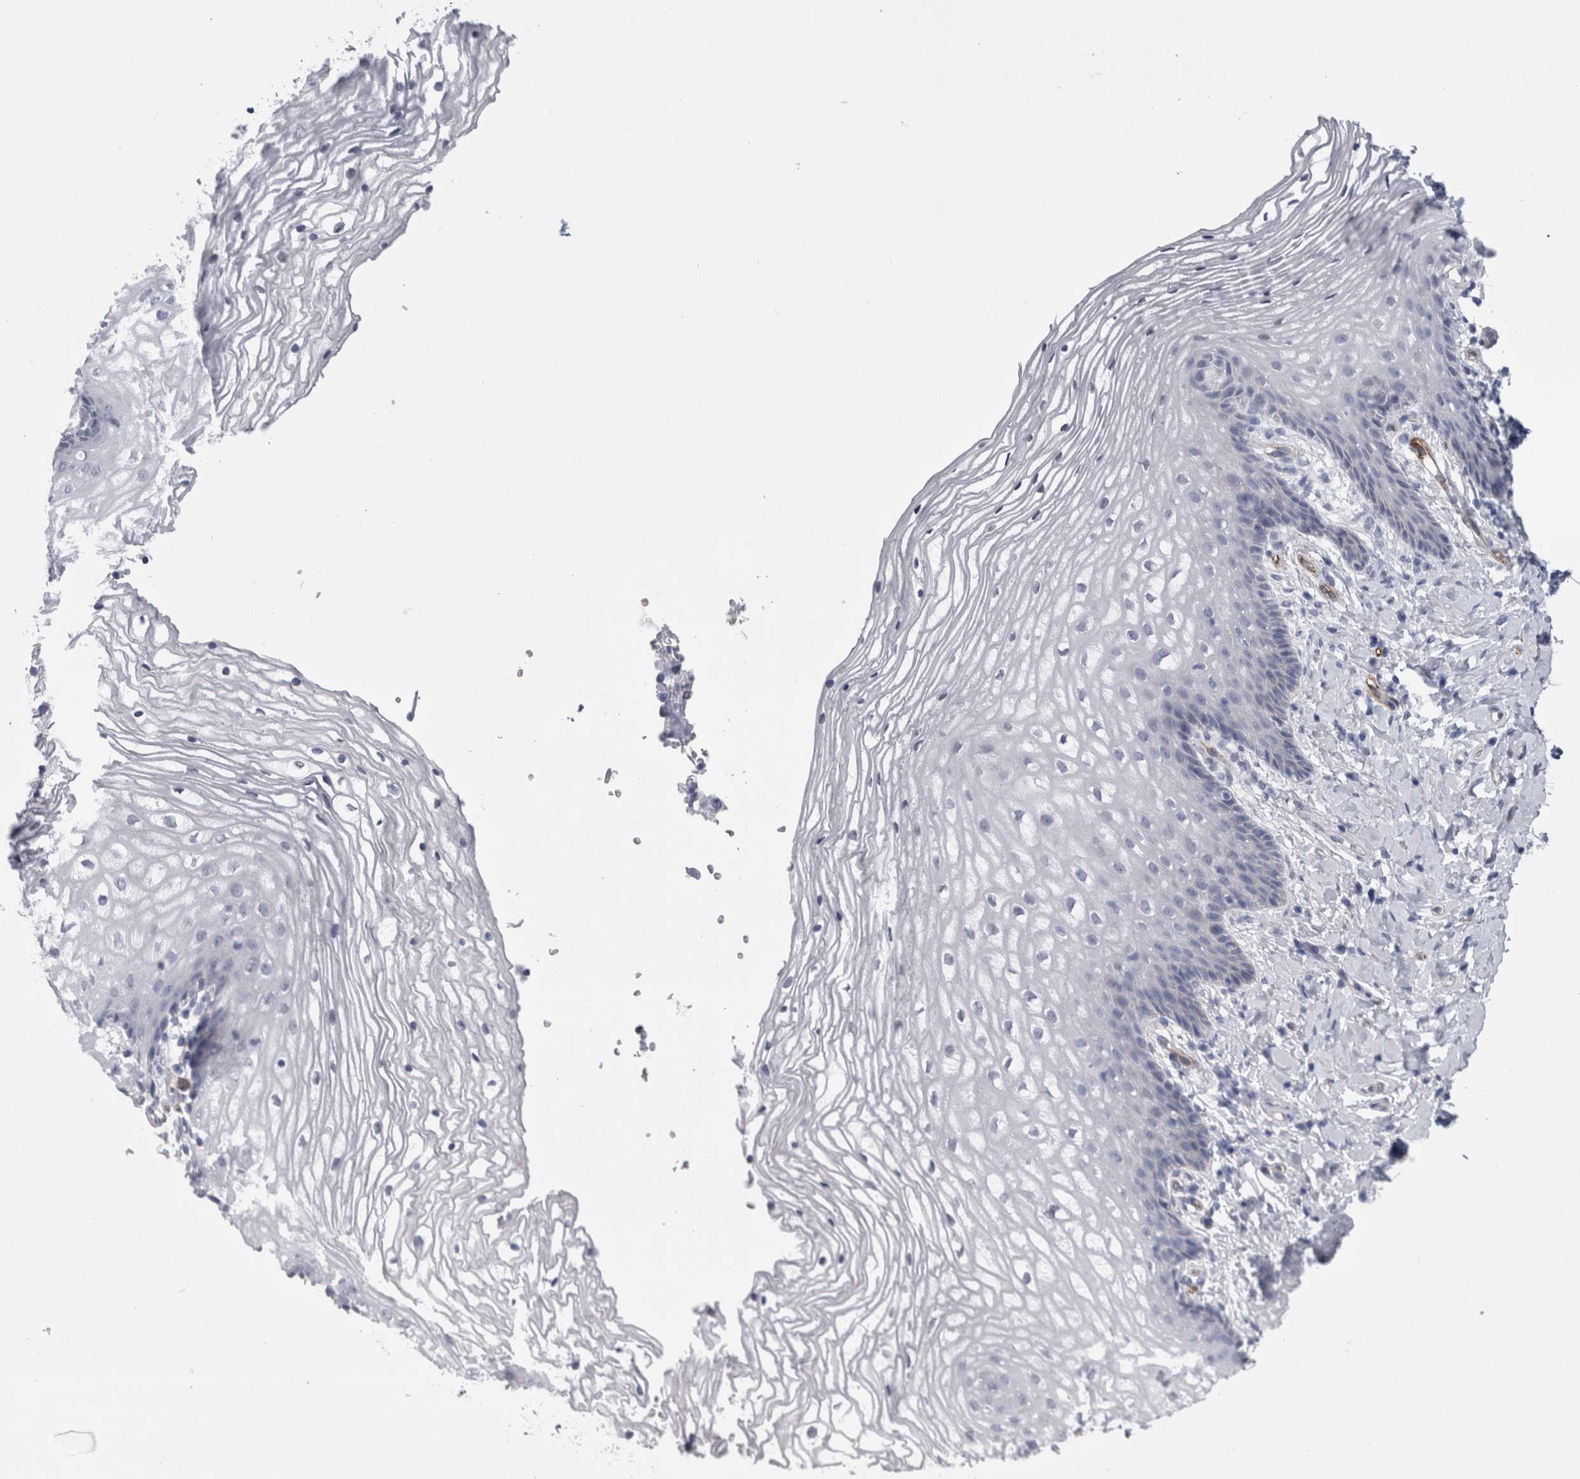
{"staining": {"intensity": "negative", "quantity": "none", "location": "none"}, "tissue": "vagina", "cell_type": "Squamous epithelial cells", "image_type": "normal", "snomed": [{"axis": "morphology", "description": "Normal tissue, NOS"}, {"axis": "topography", "description": "Vagina"}], "caption": "Immunohistochemistry (IHC) of normal vagina shows no staining in squamous epithelial cells.", "gene": "VWDE", "patient": {"sex": "female", "age": 60}}